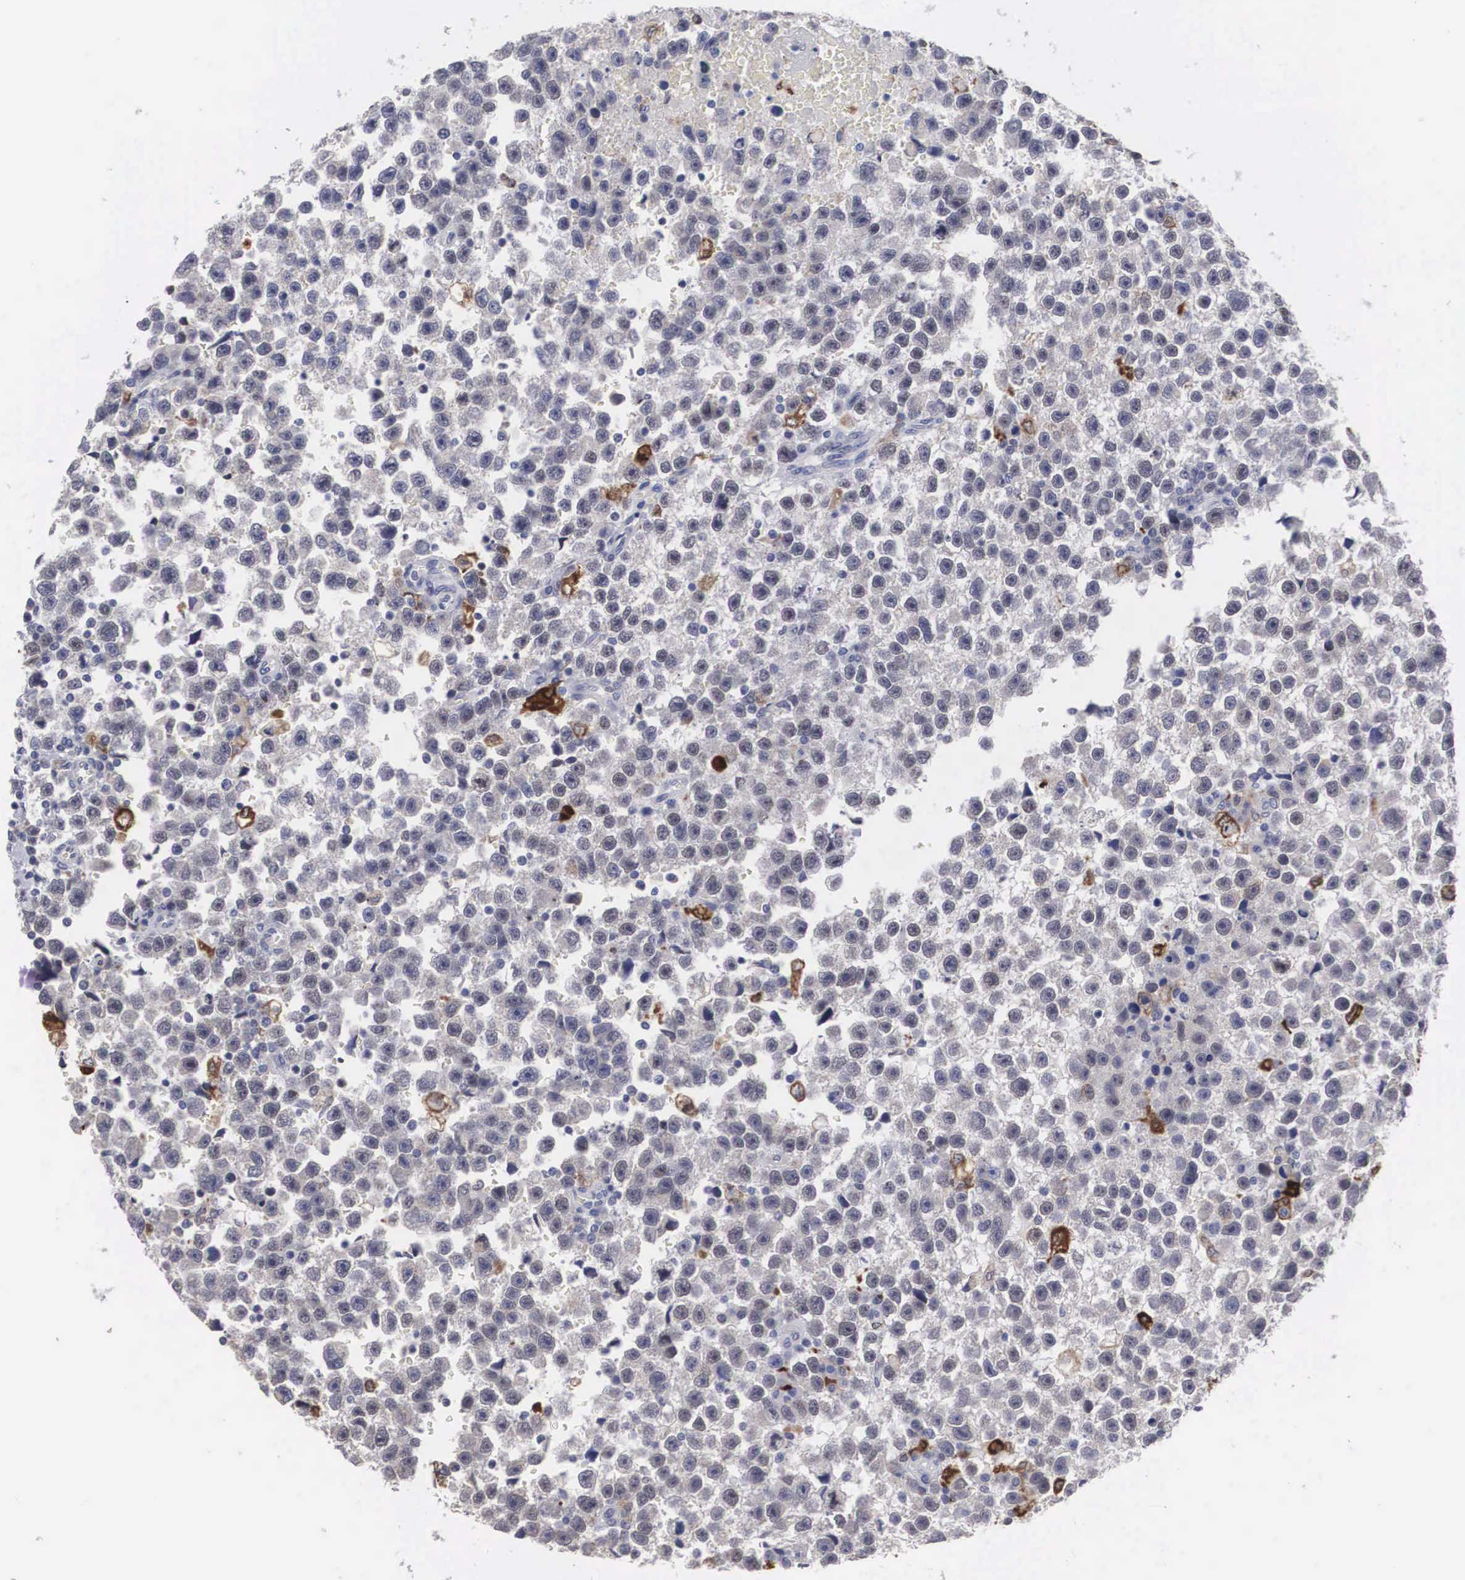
{"staining": {"intensity": "negative", "quantity": "none", "location": "none"}, "tissue": "testis cancer", "cell_type": "Tumor cells", "image_type": "cancer", "snomed": [{"axis": "morphology", "description": "Seminoma, NOS"}, {"axis": "topography", "description": "Testis"}], "caption": "The photomicrograph reveals no significant staining in tumor cells of seminoma (testis). (IHC, brightfield microscopy, high magnification).", "gene": "HMOX1", "patient": {"sex": "male", "age": 33}}